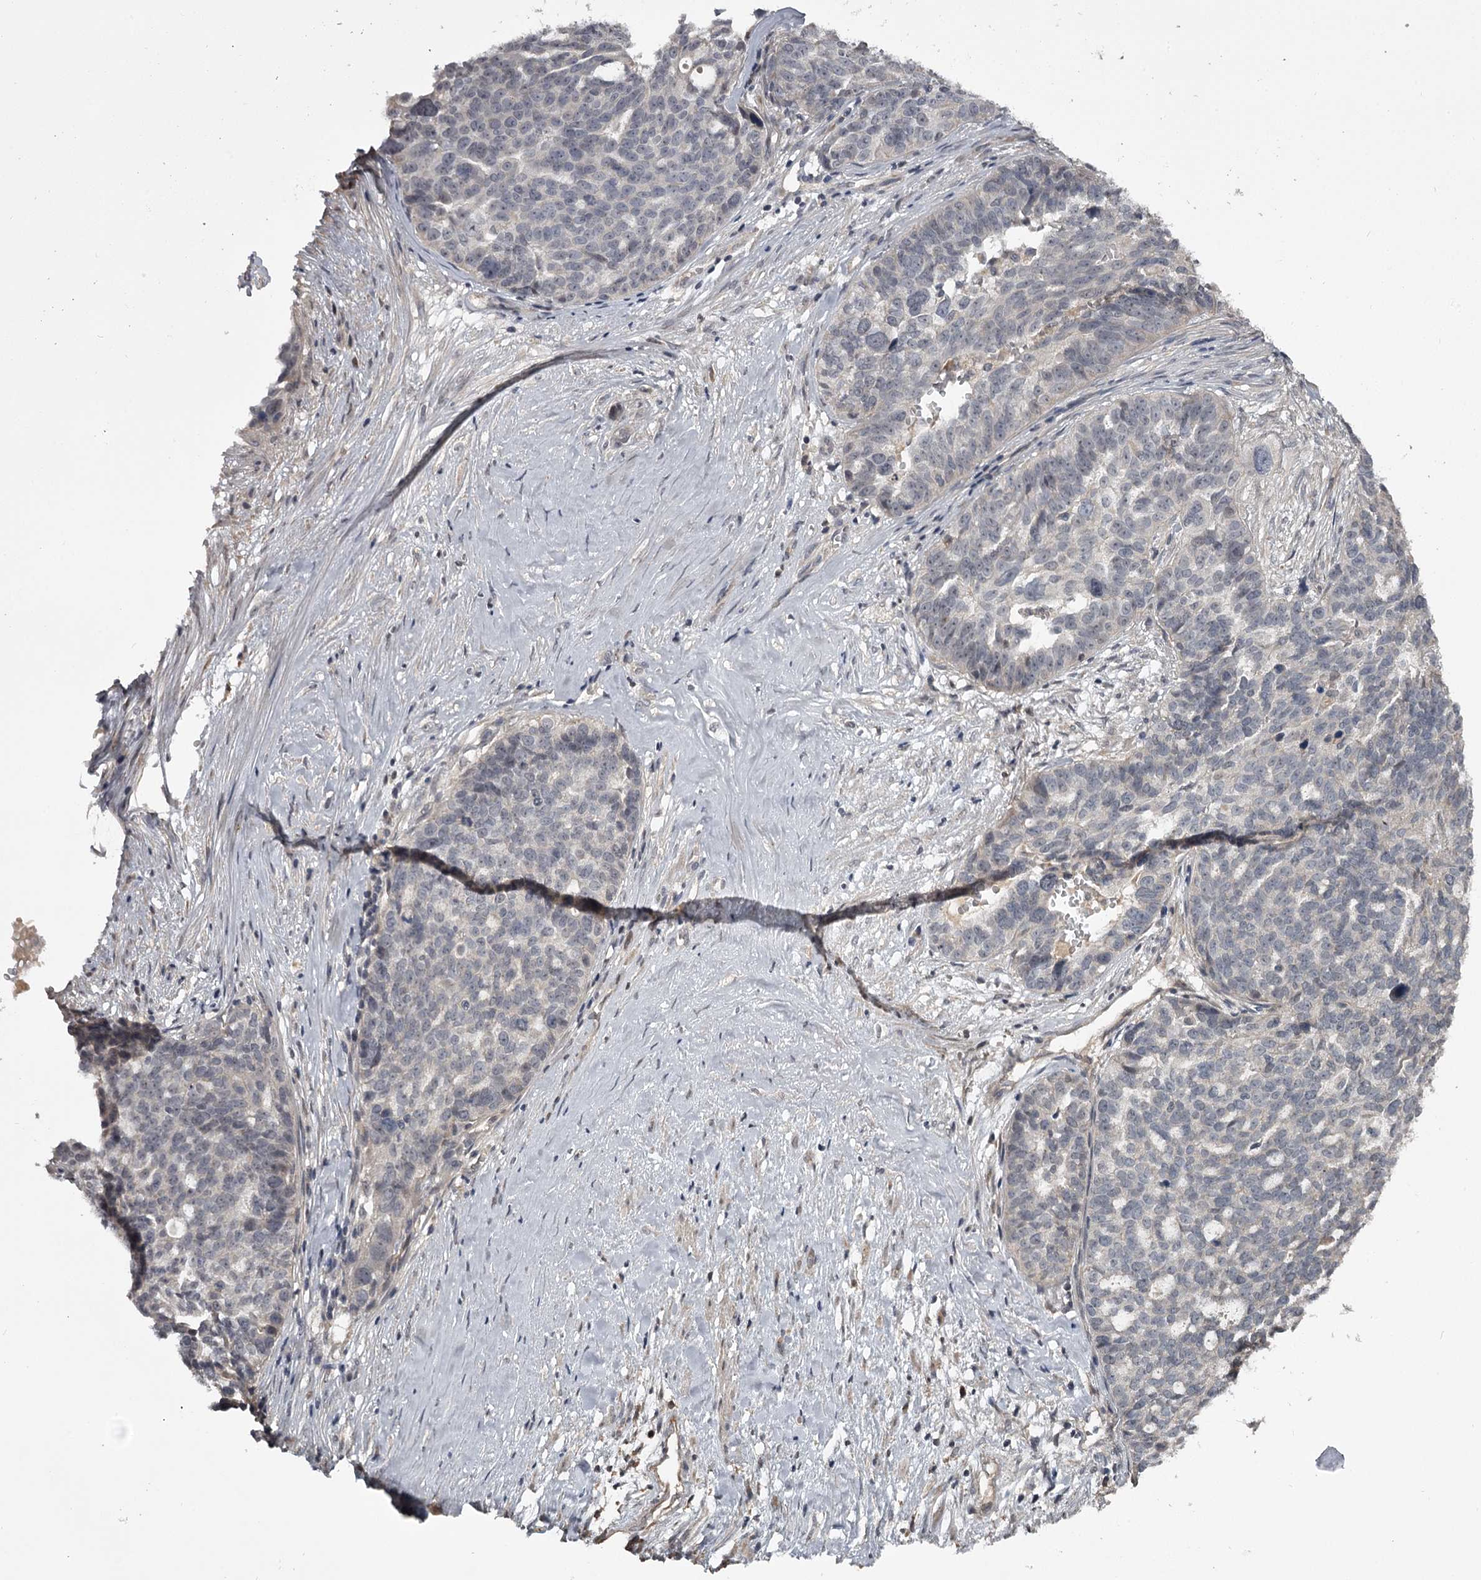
{"staining": {"intensity": "negative", "quantity": "none", "location": "none"}, "tissue": "ovarian cancer", "cell_type": "Tumor cells", "image_type": "cancer", "snomed": [{"axis": "morphology", "description": "Cystadenocarcinoma, serous, NOS"}, {"axis": "topography", "description": "Ovary"}], "caption": "A high-resolution histopathology image shows immunohistochemistry staining of ovarian serous cystadenocarcinoma, which reveals no significant expression in tumor cells.", "gene": "CWF19L2", "patient": {"sex": "female", "age": 59}}